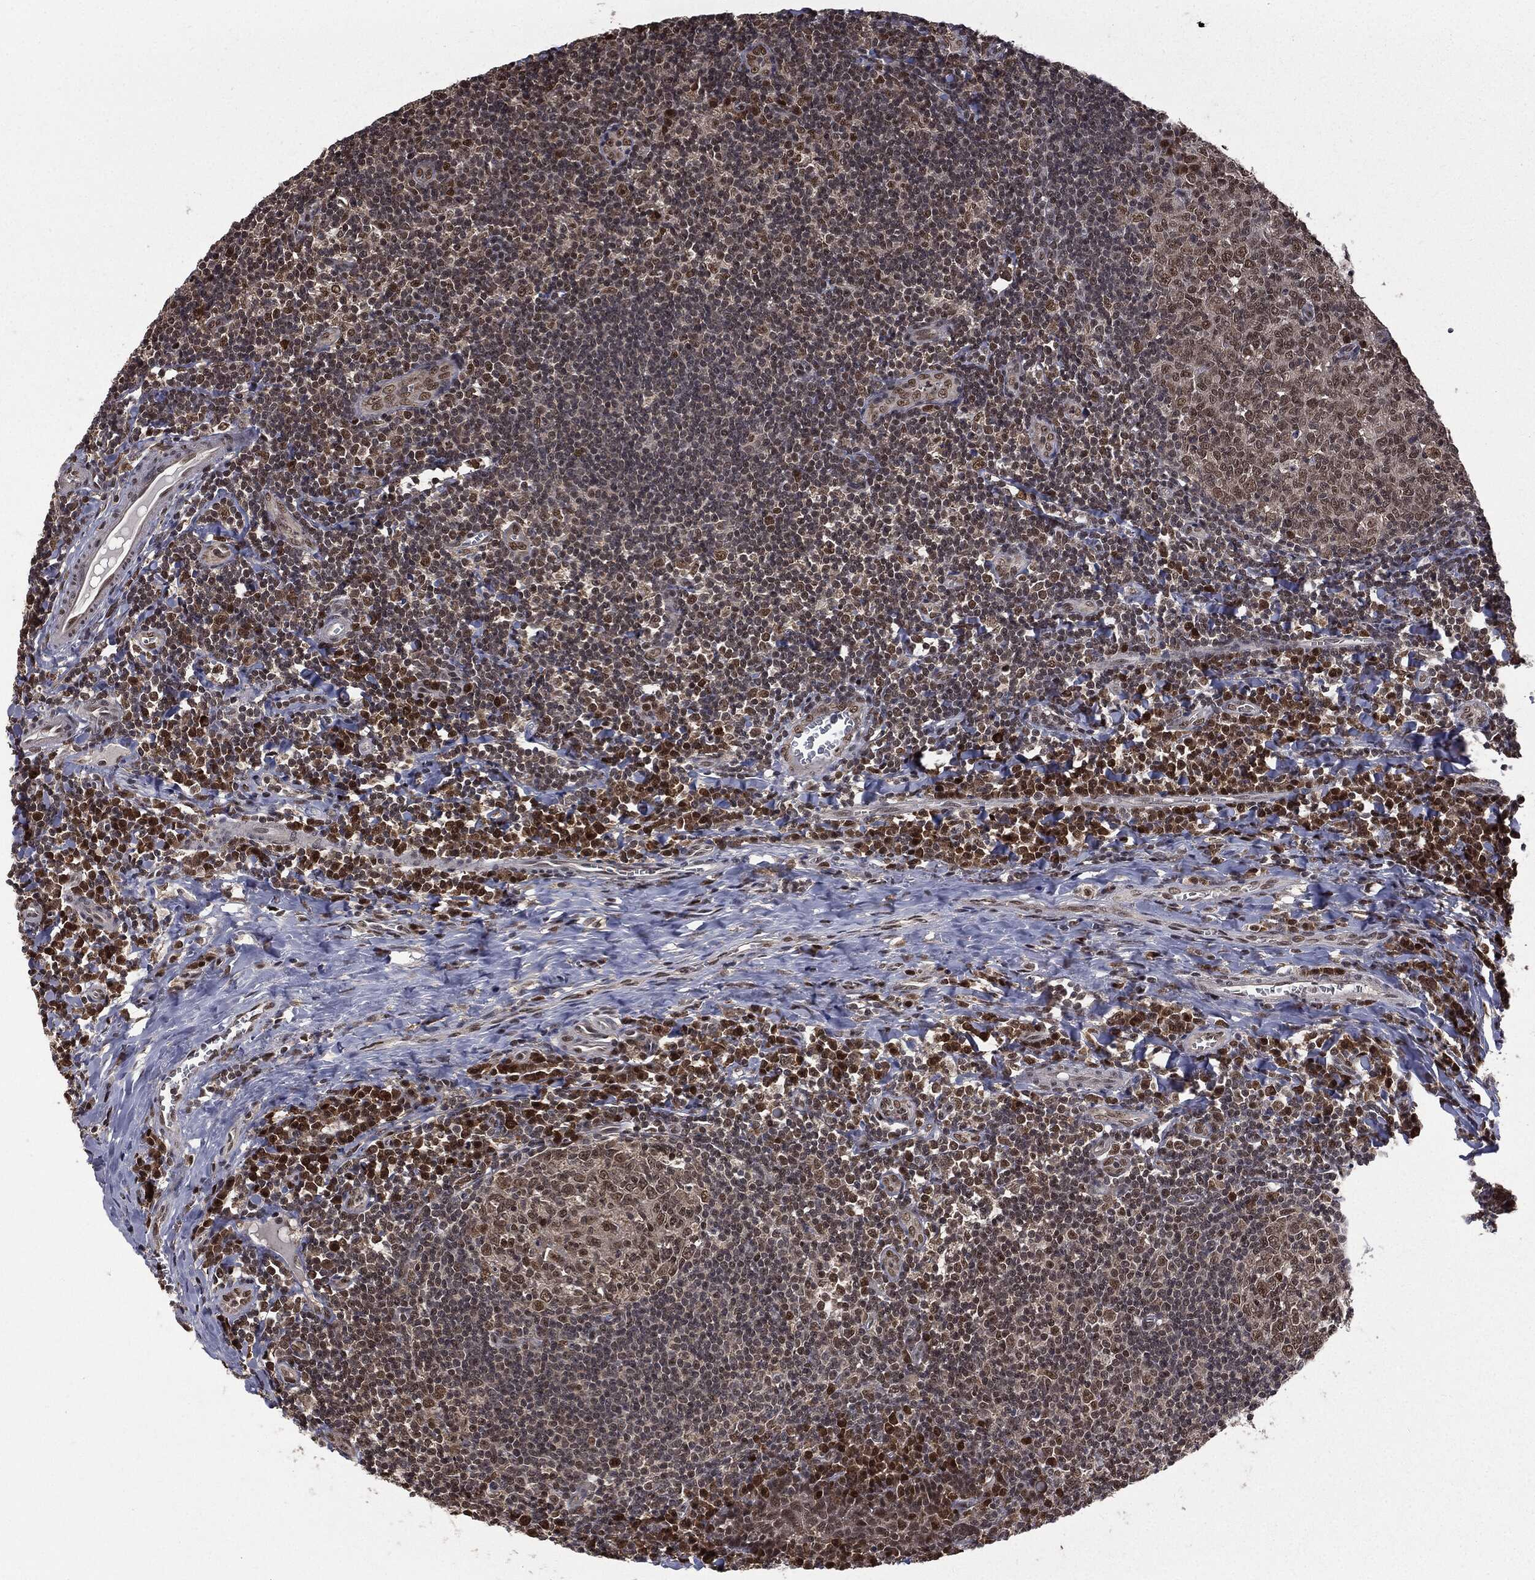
{"staining": {"intensity": "moderate", "quantity": ">75%", "location": "cytoplasmic/membranous,nuclear"}, "tissue": "tonsil", "cell_type": "Germinal center cells", "image_type": "normal", "snomed": [{"axis": "morphology", "description": "Normal tissue, NOS"}, {"axis": "morphology", "description": "Inflammation, NOS"}, {"axis": "topography", "description": "Tonsil"}], "caption": "Tonsil stained with immunohistochemistry exhibits moderate cytoplasmic/membranous,nuclear staining in about >75% of germinal center cells. (Stains: DAB (3,3'-diaminobenzidine) in brown, nuclei in blue, Microscopy: brightfield microscopy at high magnification).", "gene": "JMJD6", "patient": {"sex": "female", "age": 31}}